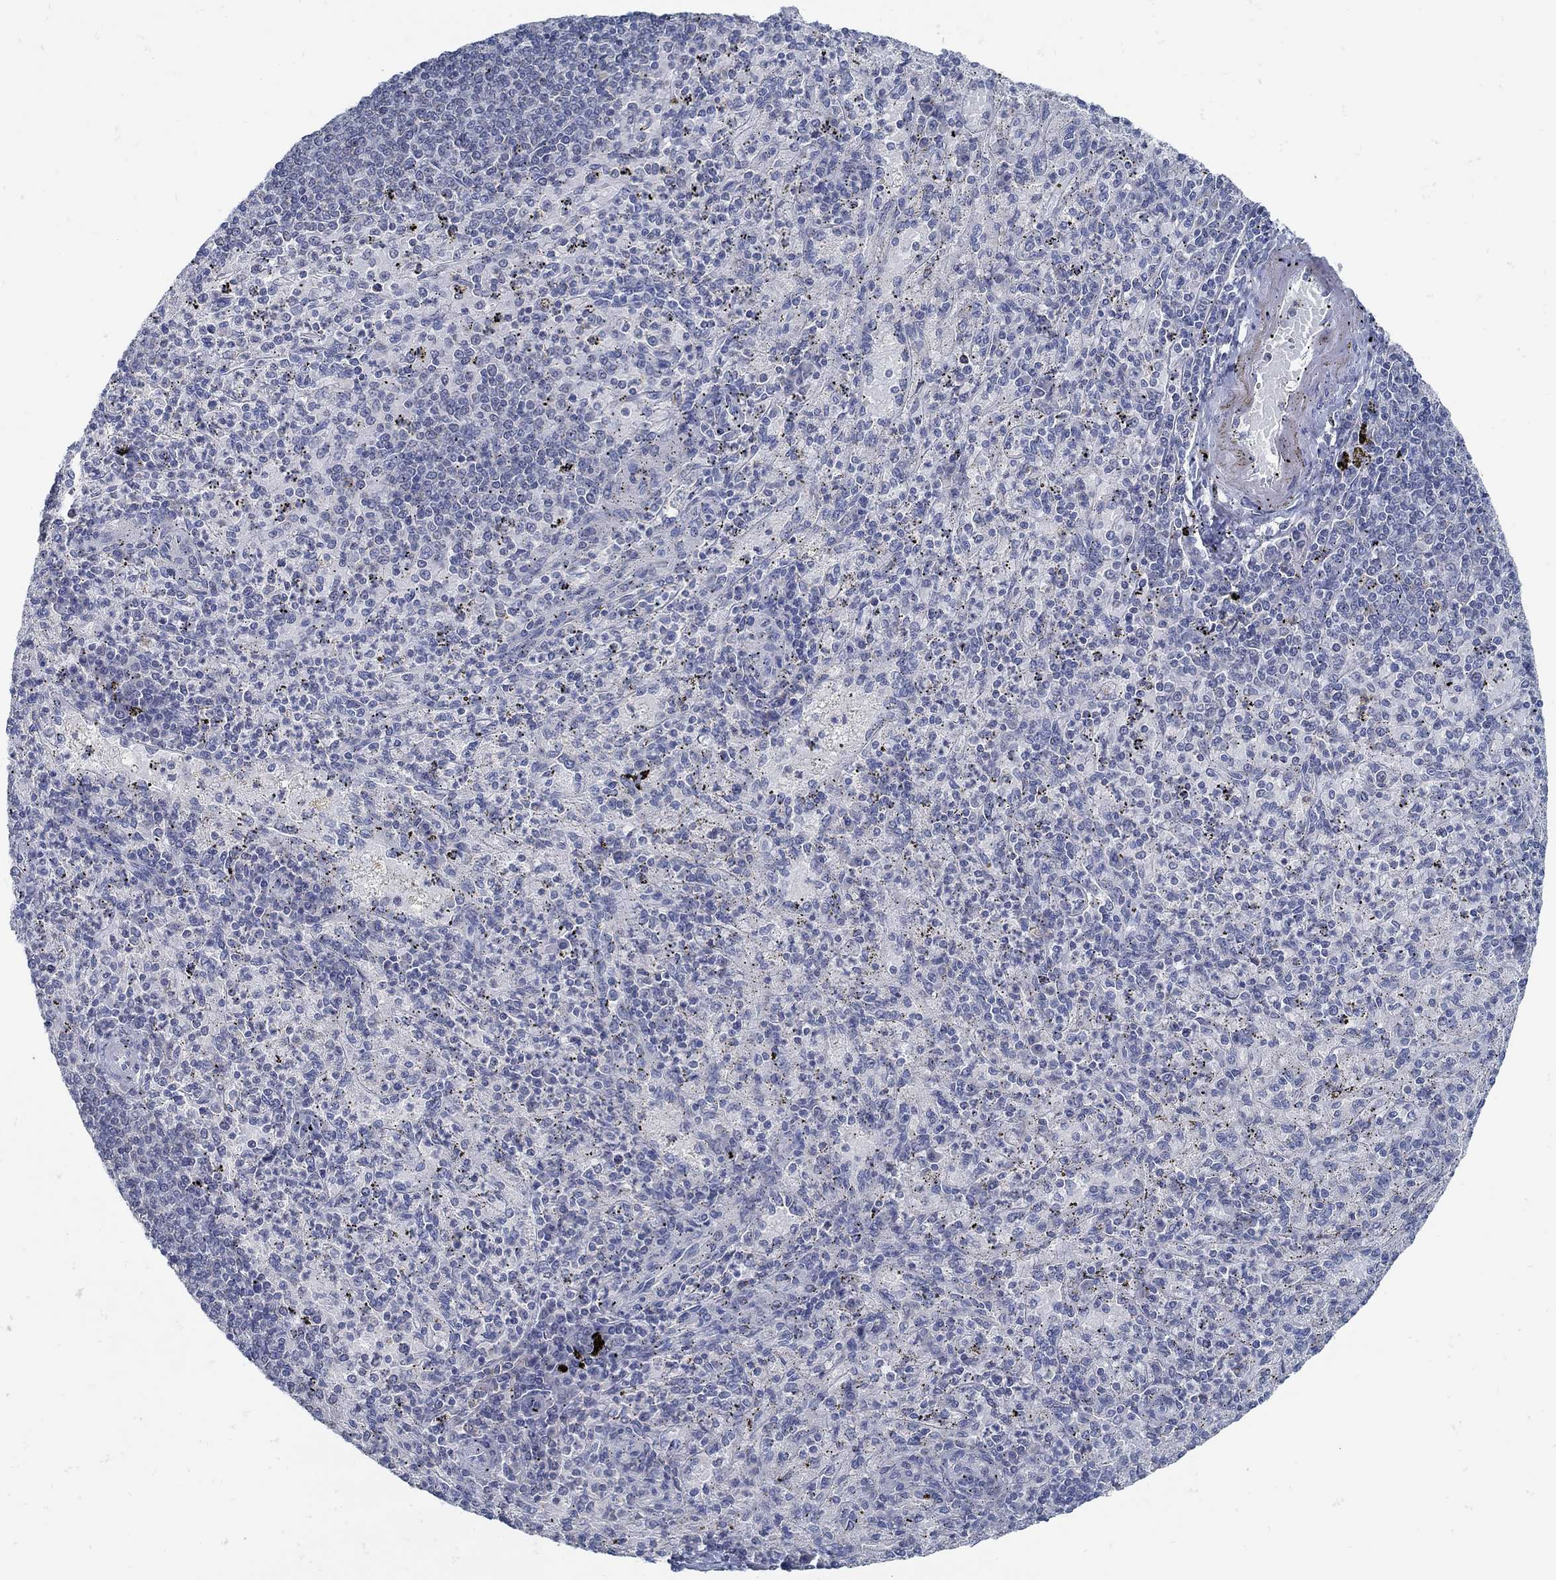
{"staining": {"intensity": "negative", "quantity": "none", "location": "none"}, "tissue": "spleen", "cell_type": "Cells in red pulp", "image_type": "normal", "snomed": [{"axis": "morphology", "description": "Normal tissue, NOS"}, {"axis": "topography", "description": "Spleen"}], "caption": "DAB (3,3'-diaminobenzidine) immunohistochemical staining of unremarkable human spleen shows no significant staining in cells in red pulp. (DAB (3,3'-diaminobenzidine) immunohistochemistry, high magnification).", "gene": "ZFAND4", "patient": {"sex": "male", "age": 60}}